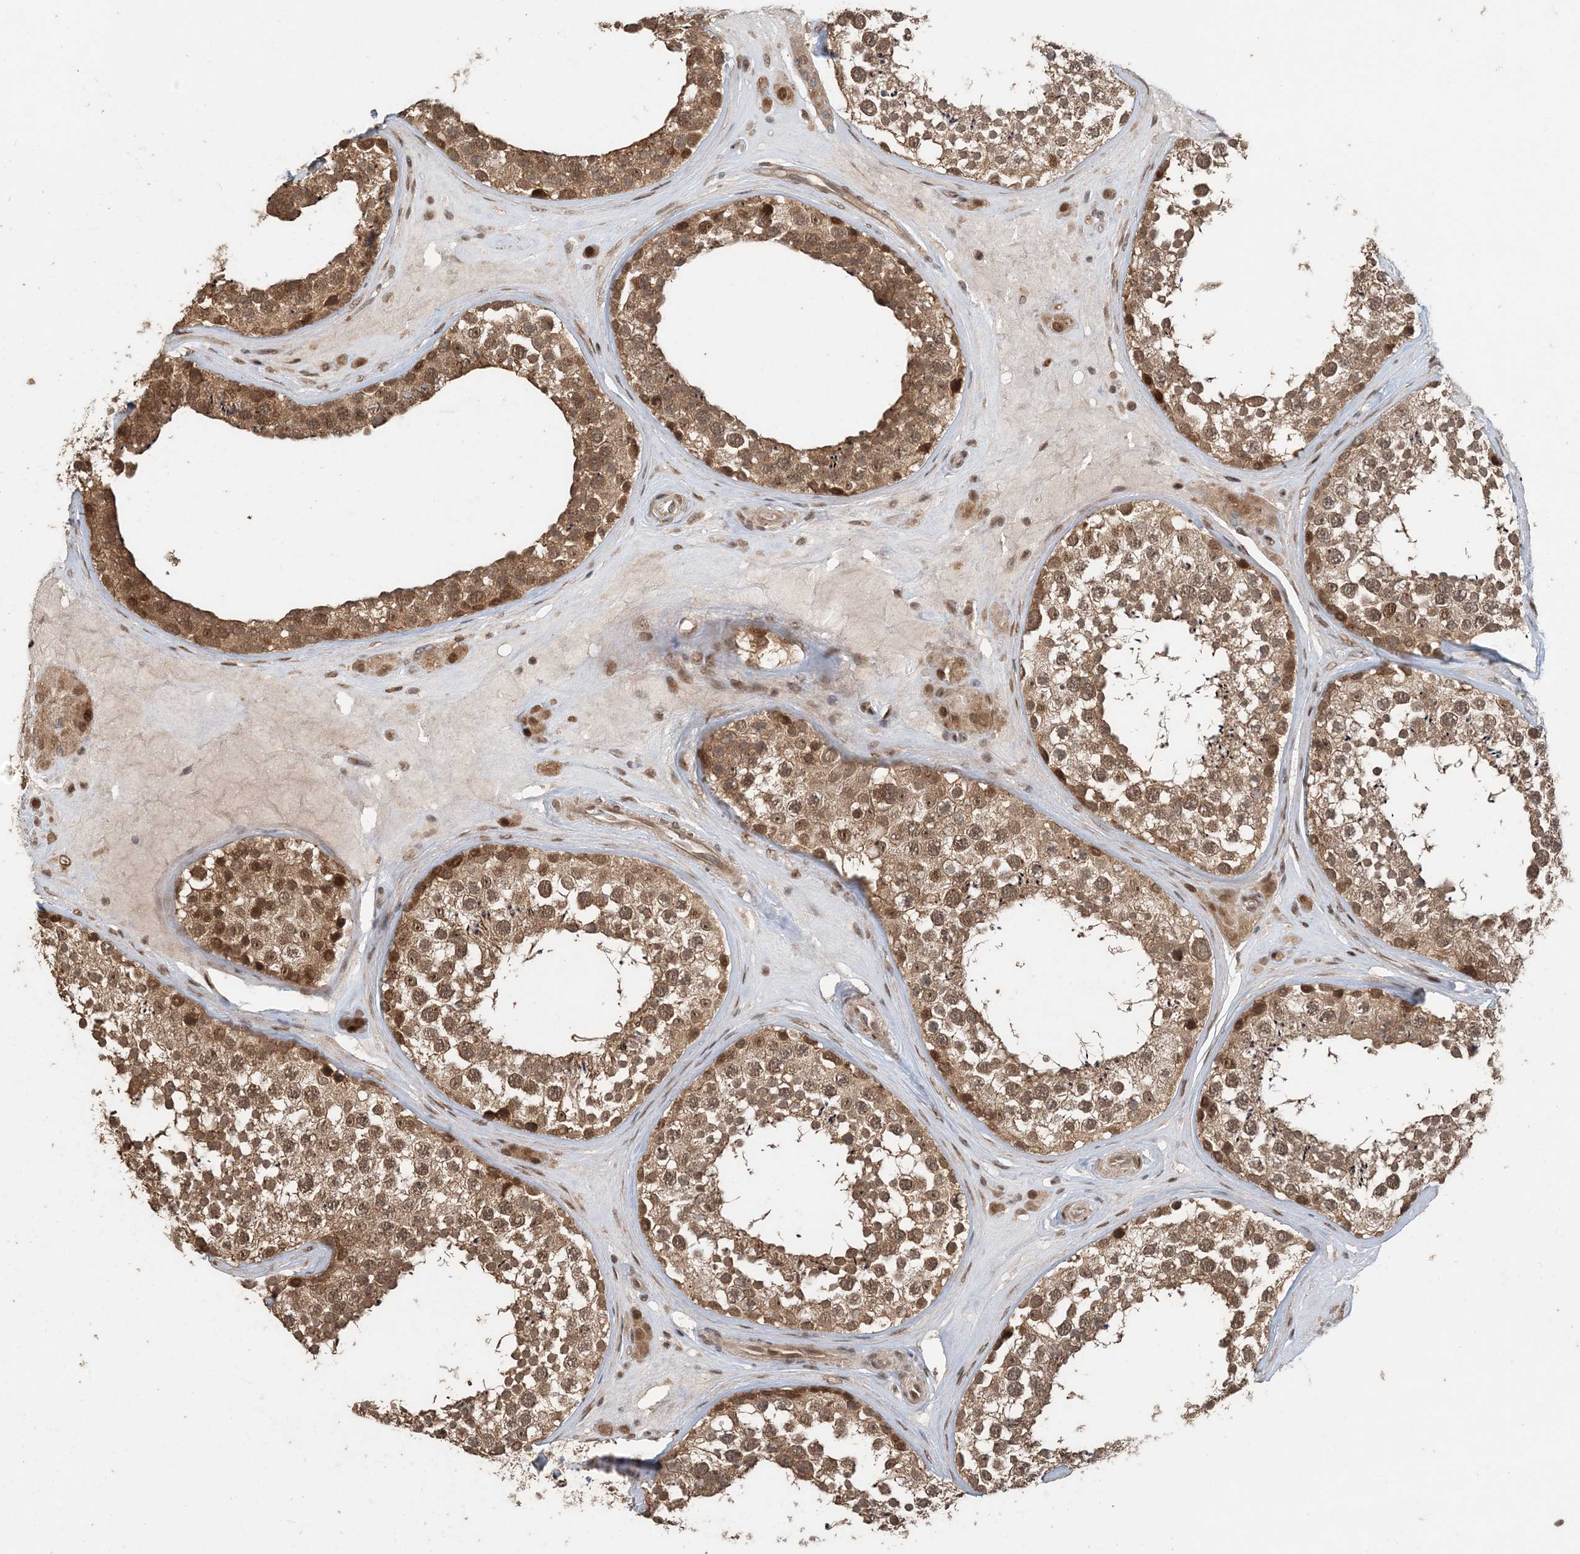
{"staining": {"intensity": "strong", "quantity": ">75%", "location": "cytoplasmic/membranous,nuclear"}, "tissue": "testis", "cell_type": "Cells in seminiferous ducts", "image_type": "normal", "snomed": [{"axis": "morphology", "description": "Normal tissue, NOS"}, {"axis": "topography", "description": "Testis"}], "caption": "Cells in seminiferous ducts exhibit high levels of strong cytoplasmic/membranous,nuclear positivity in approximately >75% of cells in normal human testis.", "gene": "ATP13A2", "patient": {"sex": "male", "age": 46}}